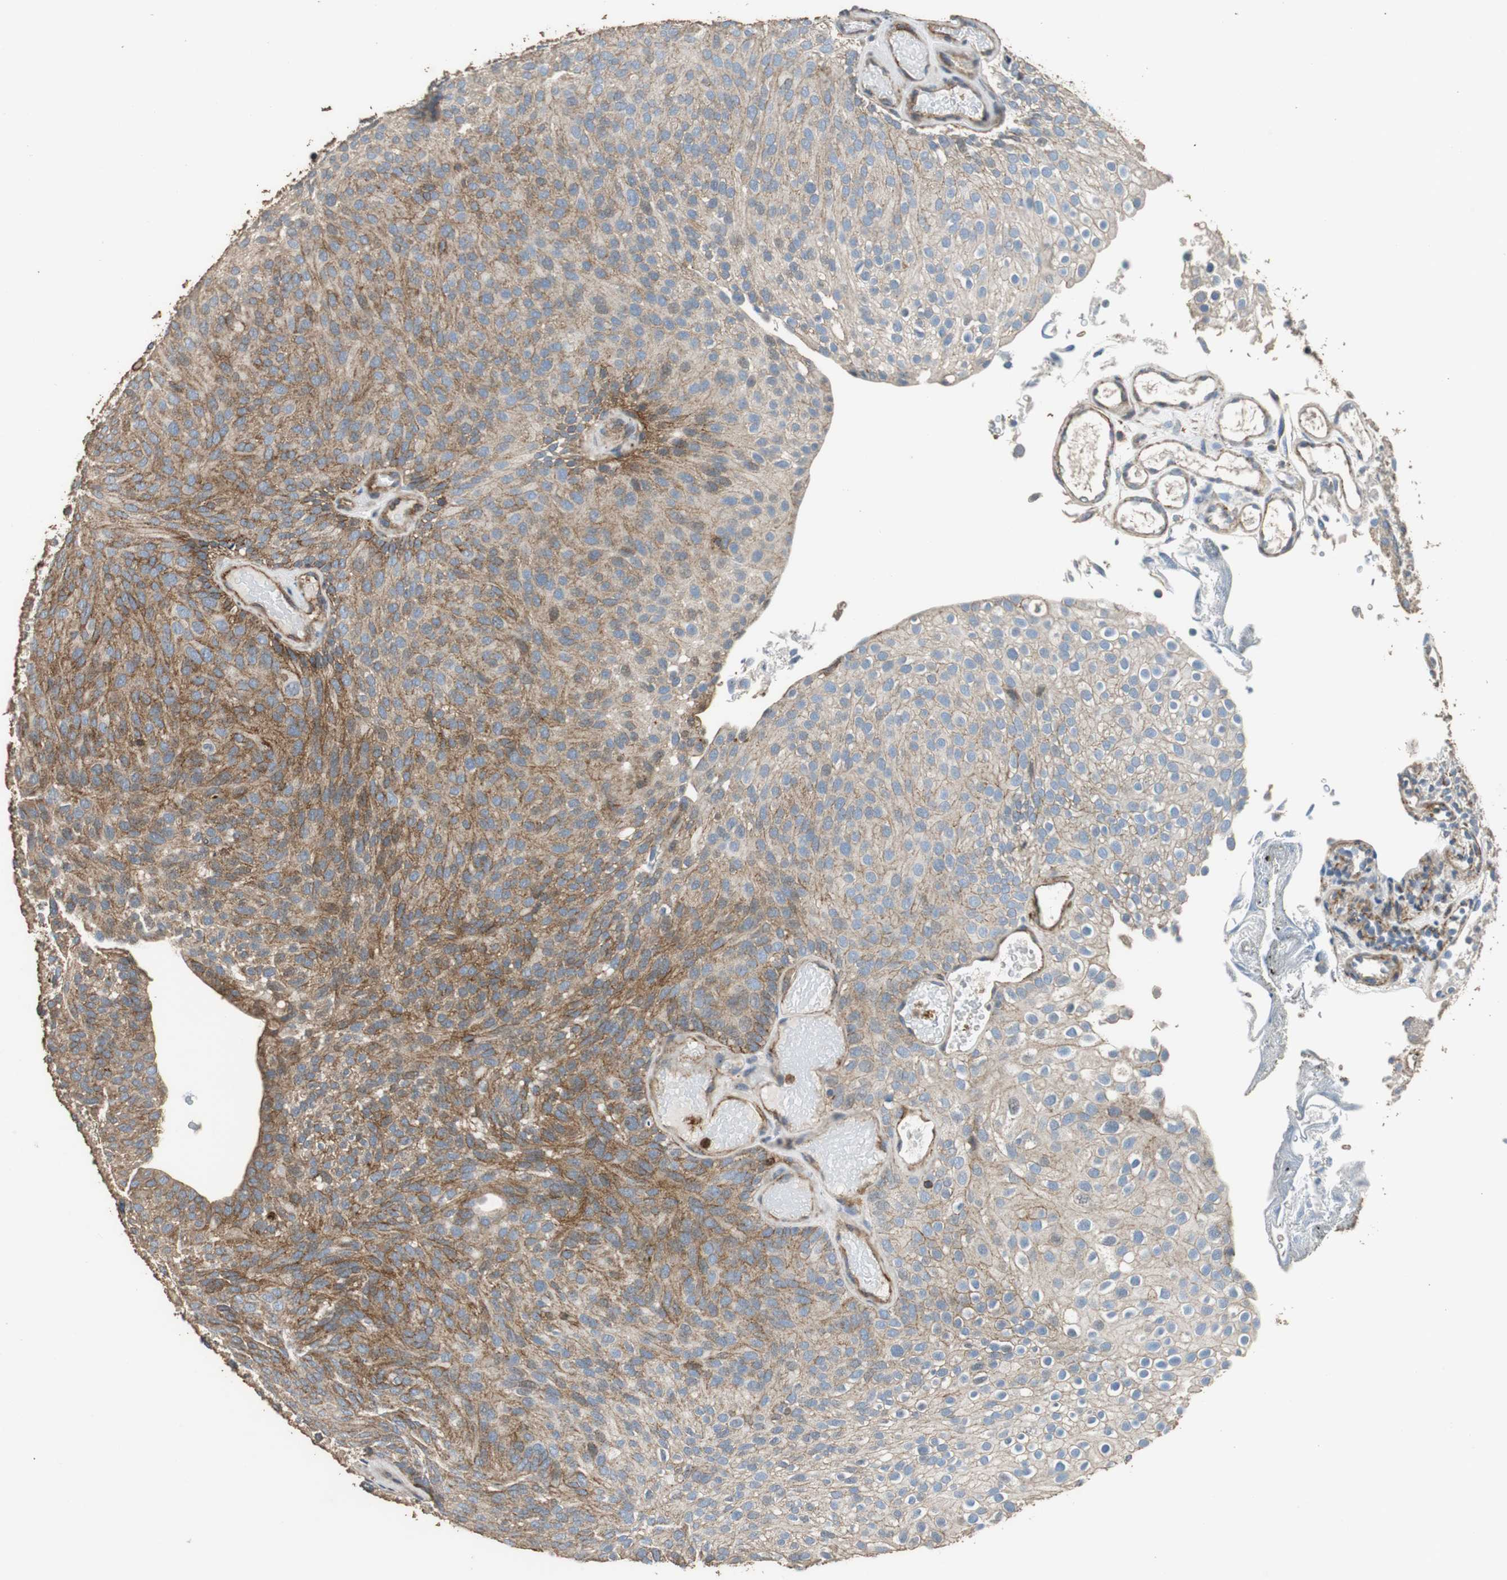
{"staining": {"intensity": "moderate", "quantity": ">75%", "location": "cytoplasmic/membranous"}, "tissue": "urothelial cancer", "cell_type": "Tumor cells", "image_type": "cancer", "snomed": [{"axis": "morphology", "description": "Urothelial carcinoma, Low grade"}, {"axis": "topography", "description": "Urinary bladder"}], "caption": "An immunohistochemistry image of neoplastic tissue is shown. Protein staining in brown highlights moderate cytoplasmic/membranous positivity in urothelial carcinoma (low-grade) within tumor cells. (brown staining indicates protein expression, while blue staining denotes nuclei).", "gene": "PRKRA", "patient": {"sex": "male", "age": 78}}